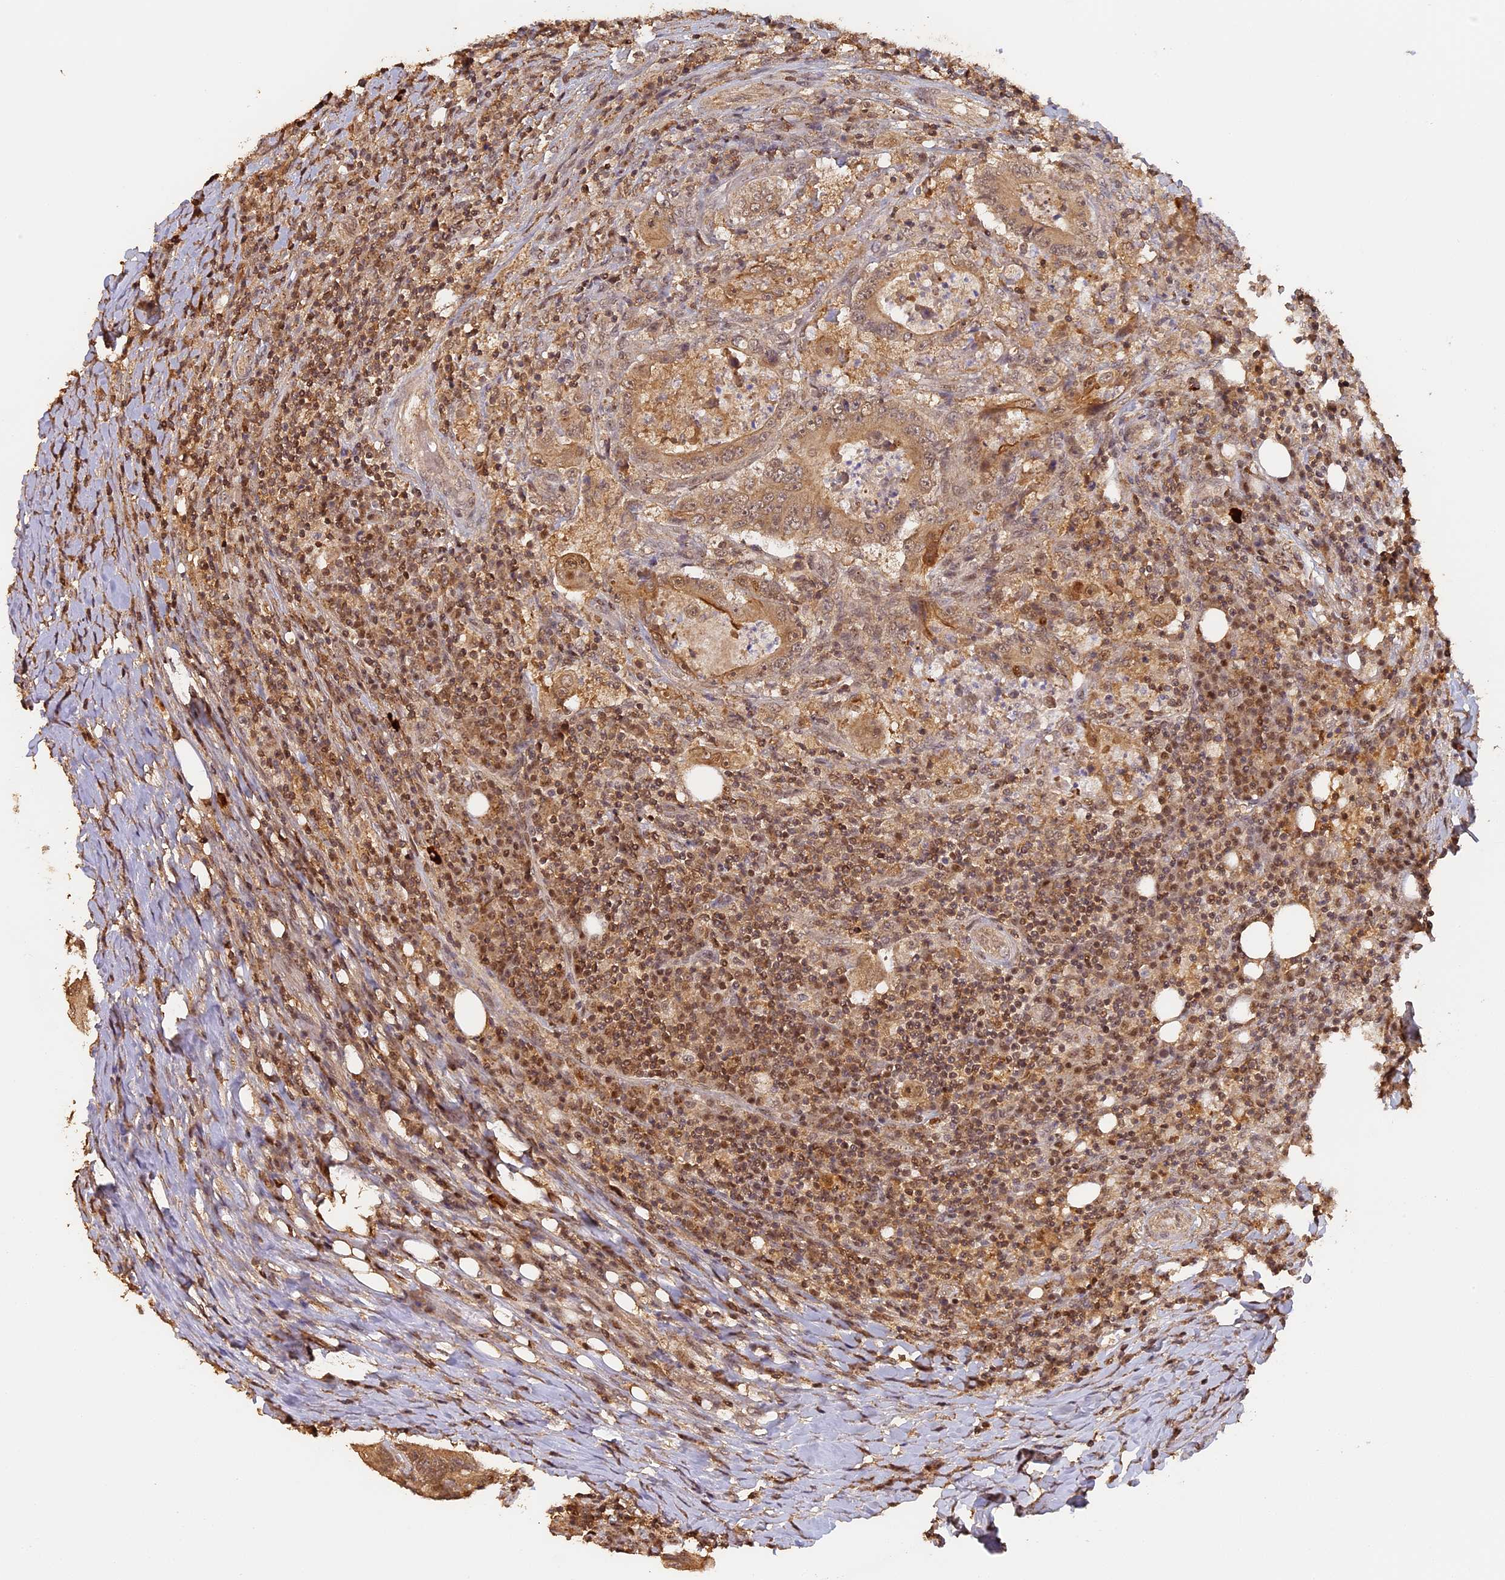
{"staining": {"intensity": "weak", "quantity": ">75%", "location": "cytoplasmic/membranous,nuclear"}, "tissue": "colorectal cancer", "cell_type": "Tumor cells", "image_type": "cancer", "snomed": [{"axis": "morphology", "description": "Adenocarcinoma, NOS"}, {"axis": "topography", "description": "Colon"}], "caption": "The image demonstrates staining of colorectal cancer, revealing weak cytoplasmic/membranous and nuclear protein staining (brown color) within tumor cells.", "gene": "MYBL2", "patient": {"sex": "male", "age": 83}}